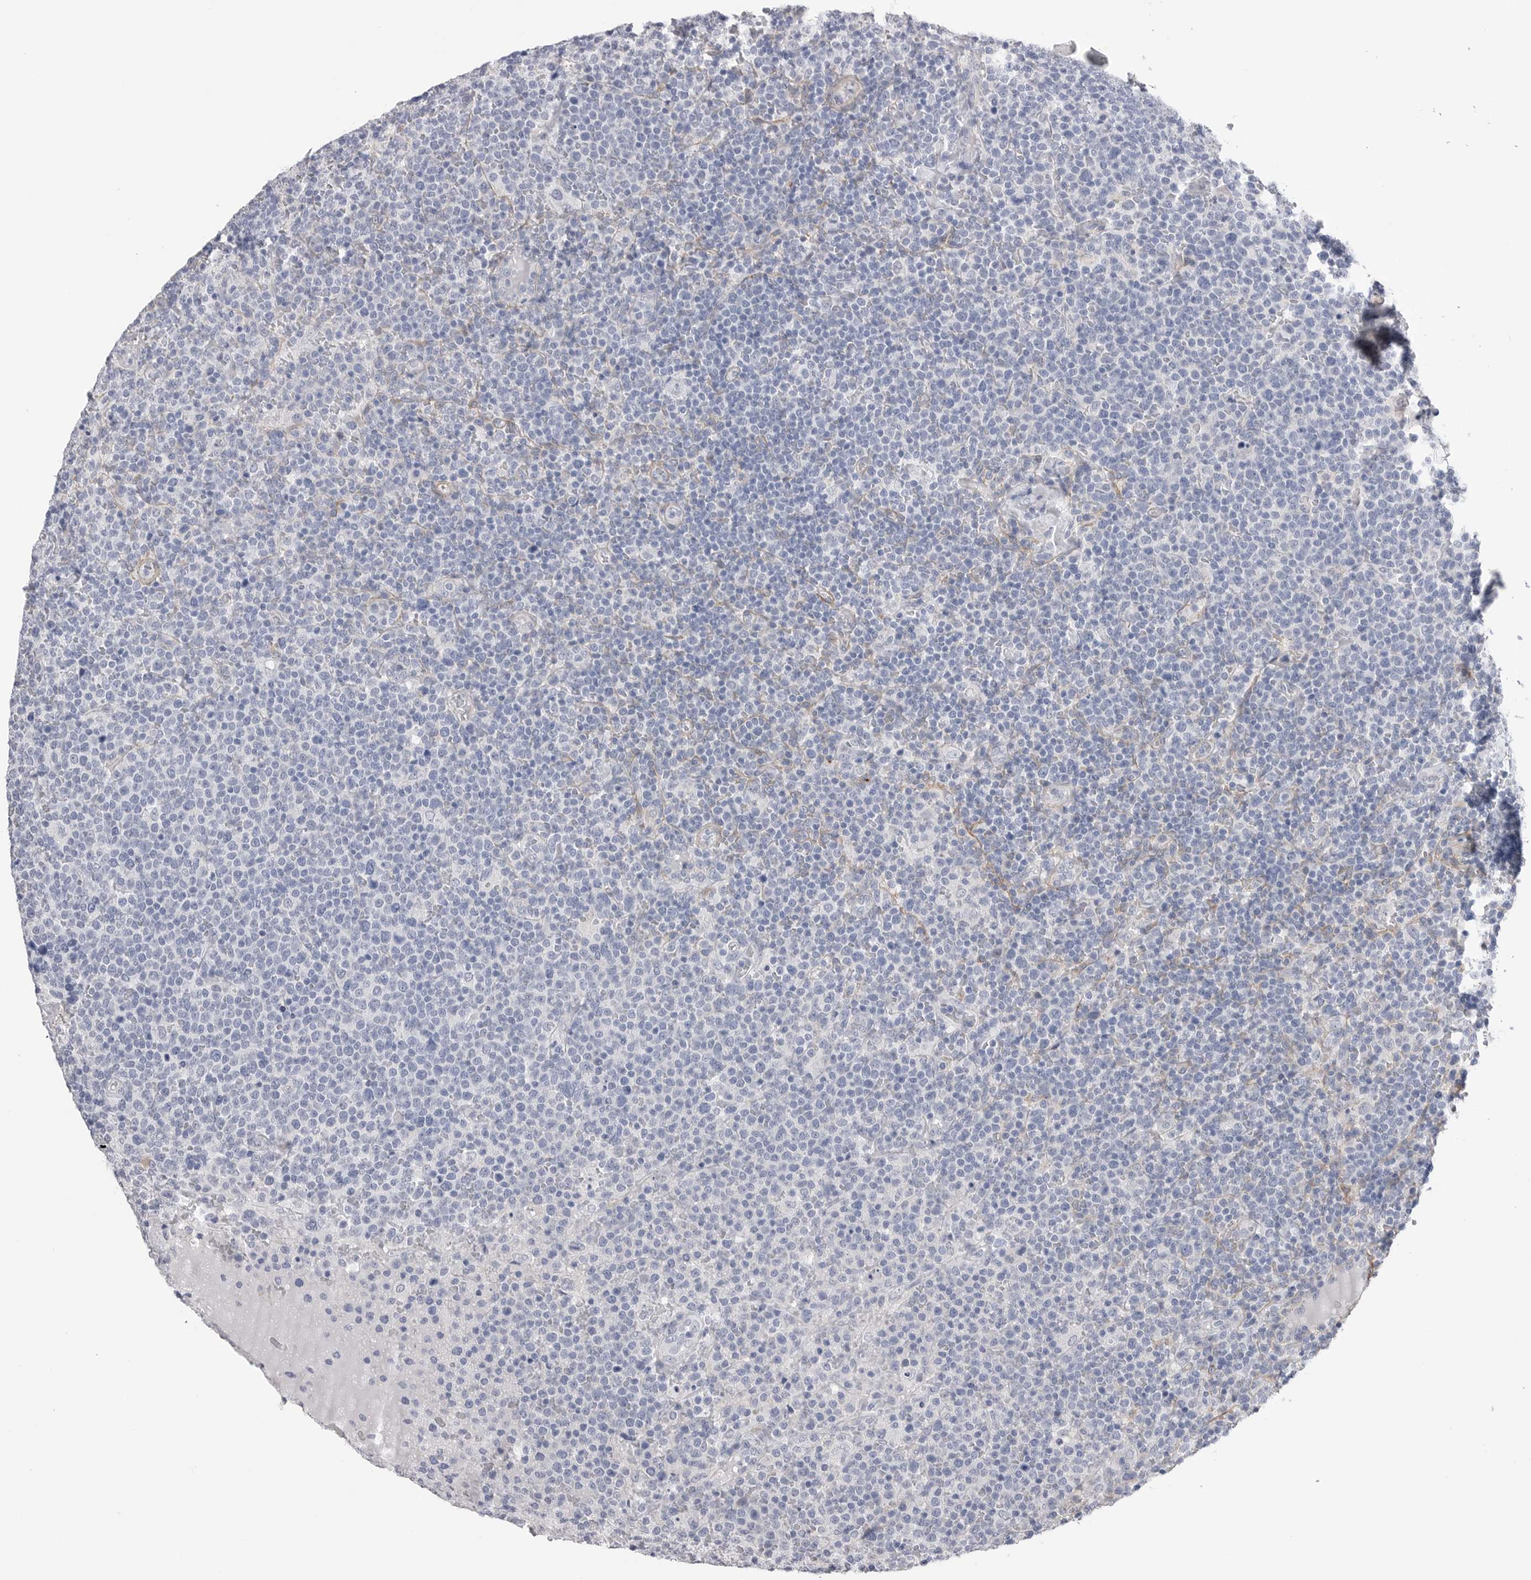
{"staining": {"intensity": "negative", "quantity": "none", "location": "none"}, "tissue": "lymphoma", "cell_type": "Tumor cells", "image_type": "cancer", "snomed": [{"axis": "morphology", "description": "Malignant lymphoma, non-Hodgkin's type, High grade"}, {"axis": "topography", "description": "Lymph node"}], "caption": "Lymphoma was stained to show a protein in brown. There is no significant expression in tumor cells. Nuclei are stained in blue.", "gene": "AKAP12", "patient": {"sex": "male", "age": 61}}